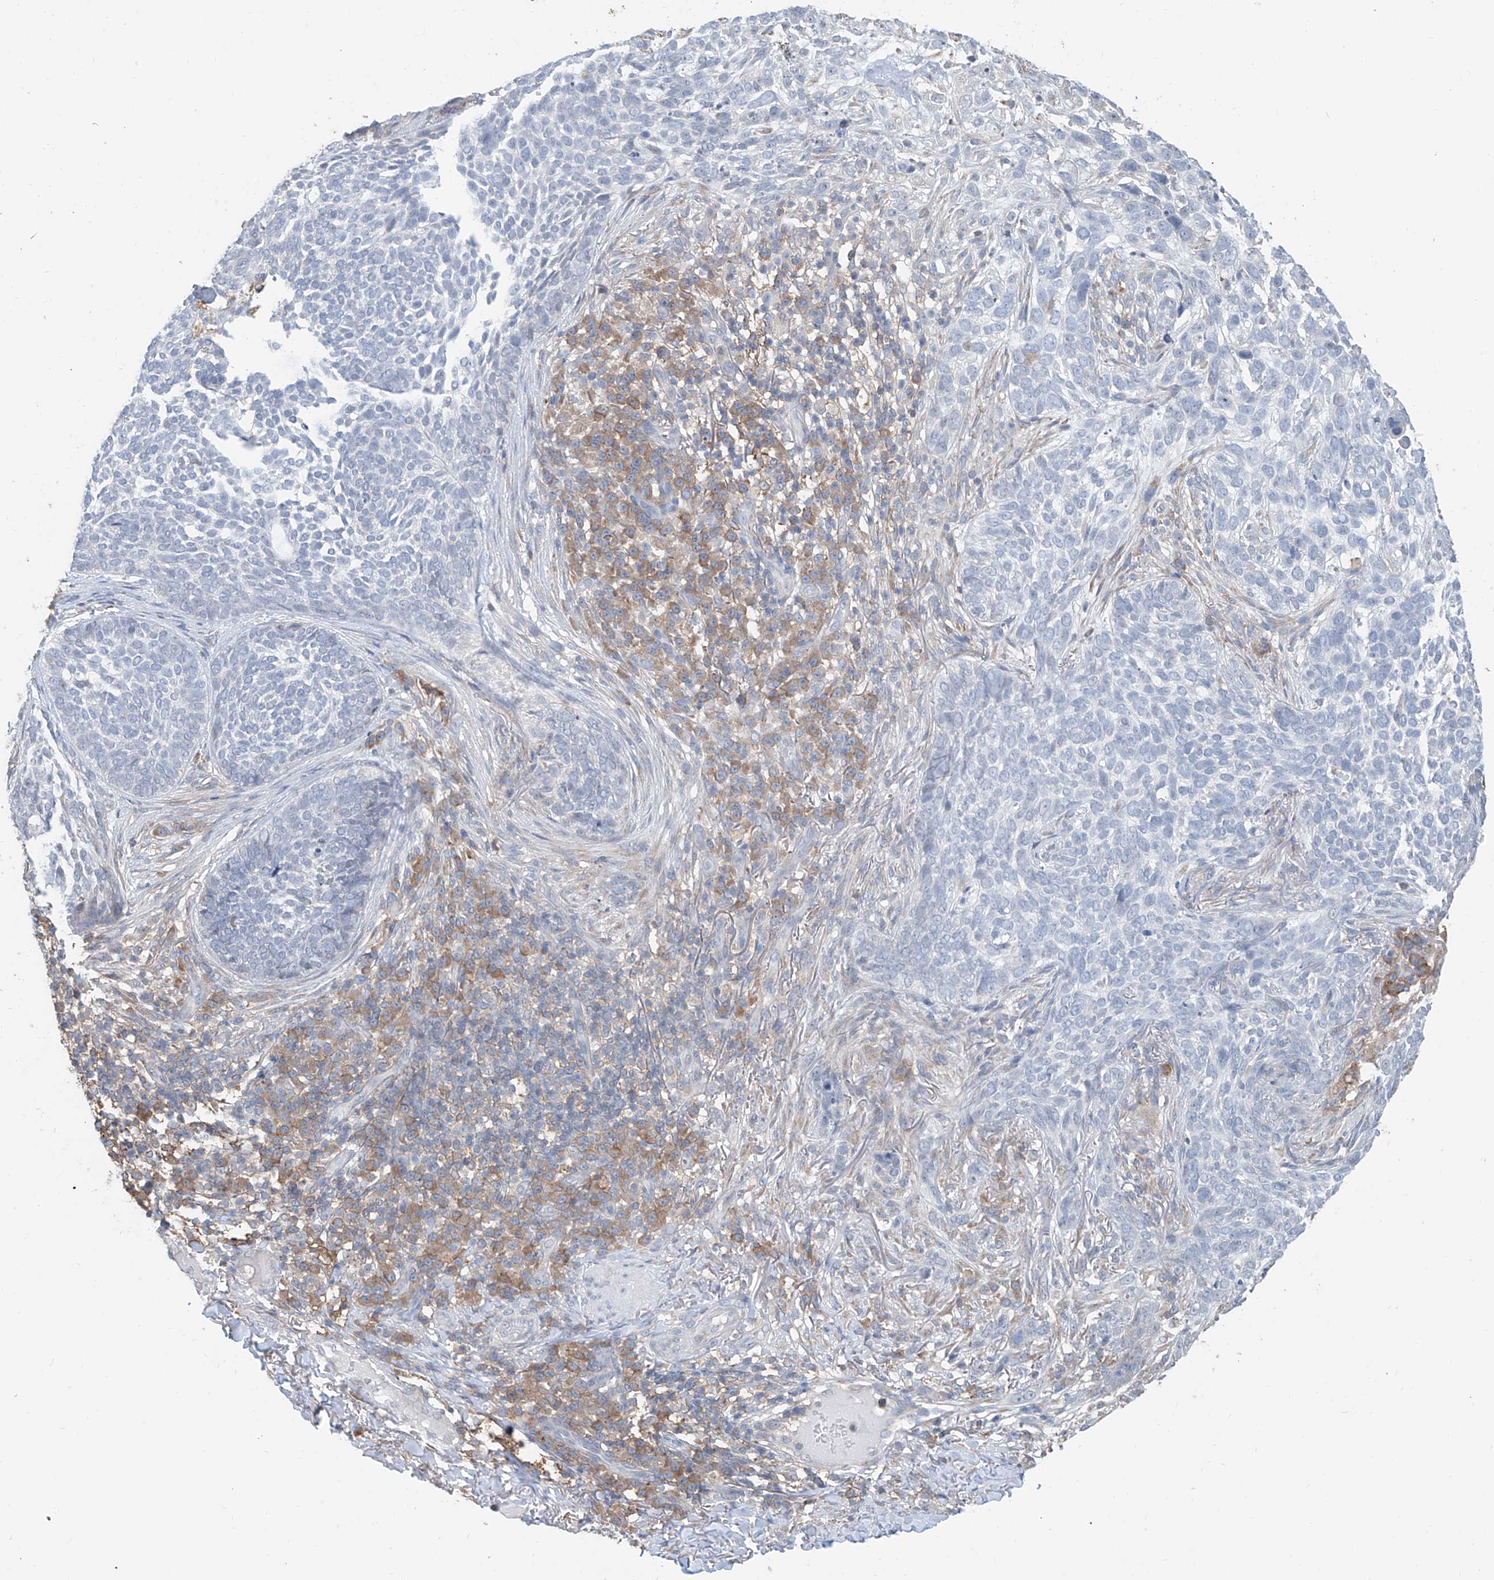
{"staining": {"intensity": "negative", "quantity": "none", "location": "none"}, "tissue": "skin cancer", "cell_type": "Tumor cells", "image_type": "cancer", "snomed": [{"axis": "morphology", "description": "Basal cell carcinoma"}, {"axis": "topography", "description": "Skin"}], "caption": "The photomicrograph displays no significant staining in tumor cells of skin cancer (basal cell carcinoma).", "gene": "KCNK10", "patient": {"sex": "female", "age": 64}}